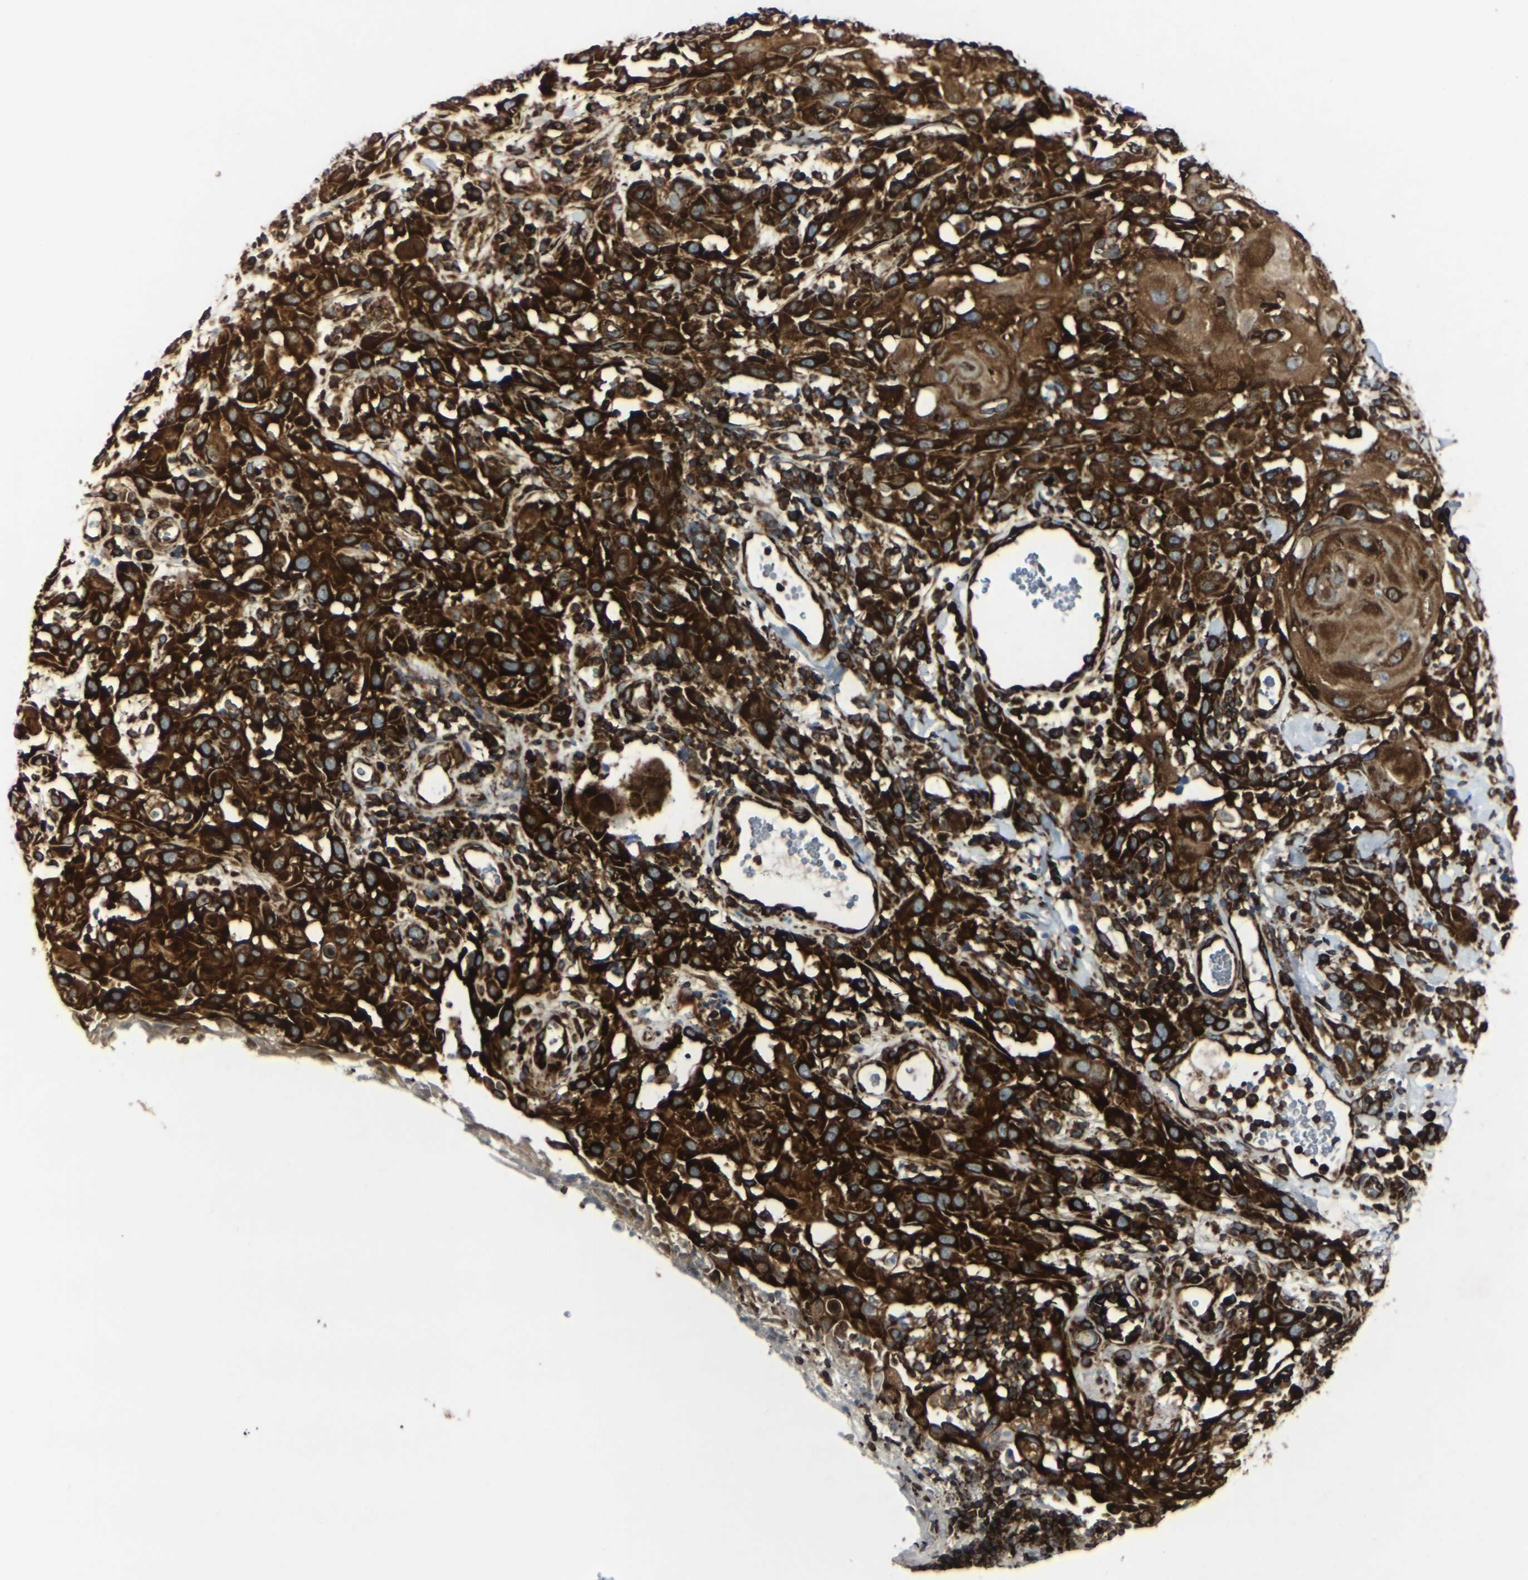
{"staining": {"intensity": "strong", "quantity": ">75%", "location": "cytoplasmic/membranous"}, "tissue": "skin cancer", "cell_type": "Tumor cells", "image_type": "cancer", "snomed": [{"axis": "morphology", "description": "Squamous cell carcinoma, NOS"}, {"axis": "topography", "description": "Skin"}], "caption": "Immunohistochemical staining of skin squamous cell carcinoma shows high levels of strong cytoplasmic/membranous expression in about >75% of tumor cells.", "gene": "MARCHF2", "patient": {"sex": "male", "age": 24}}